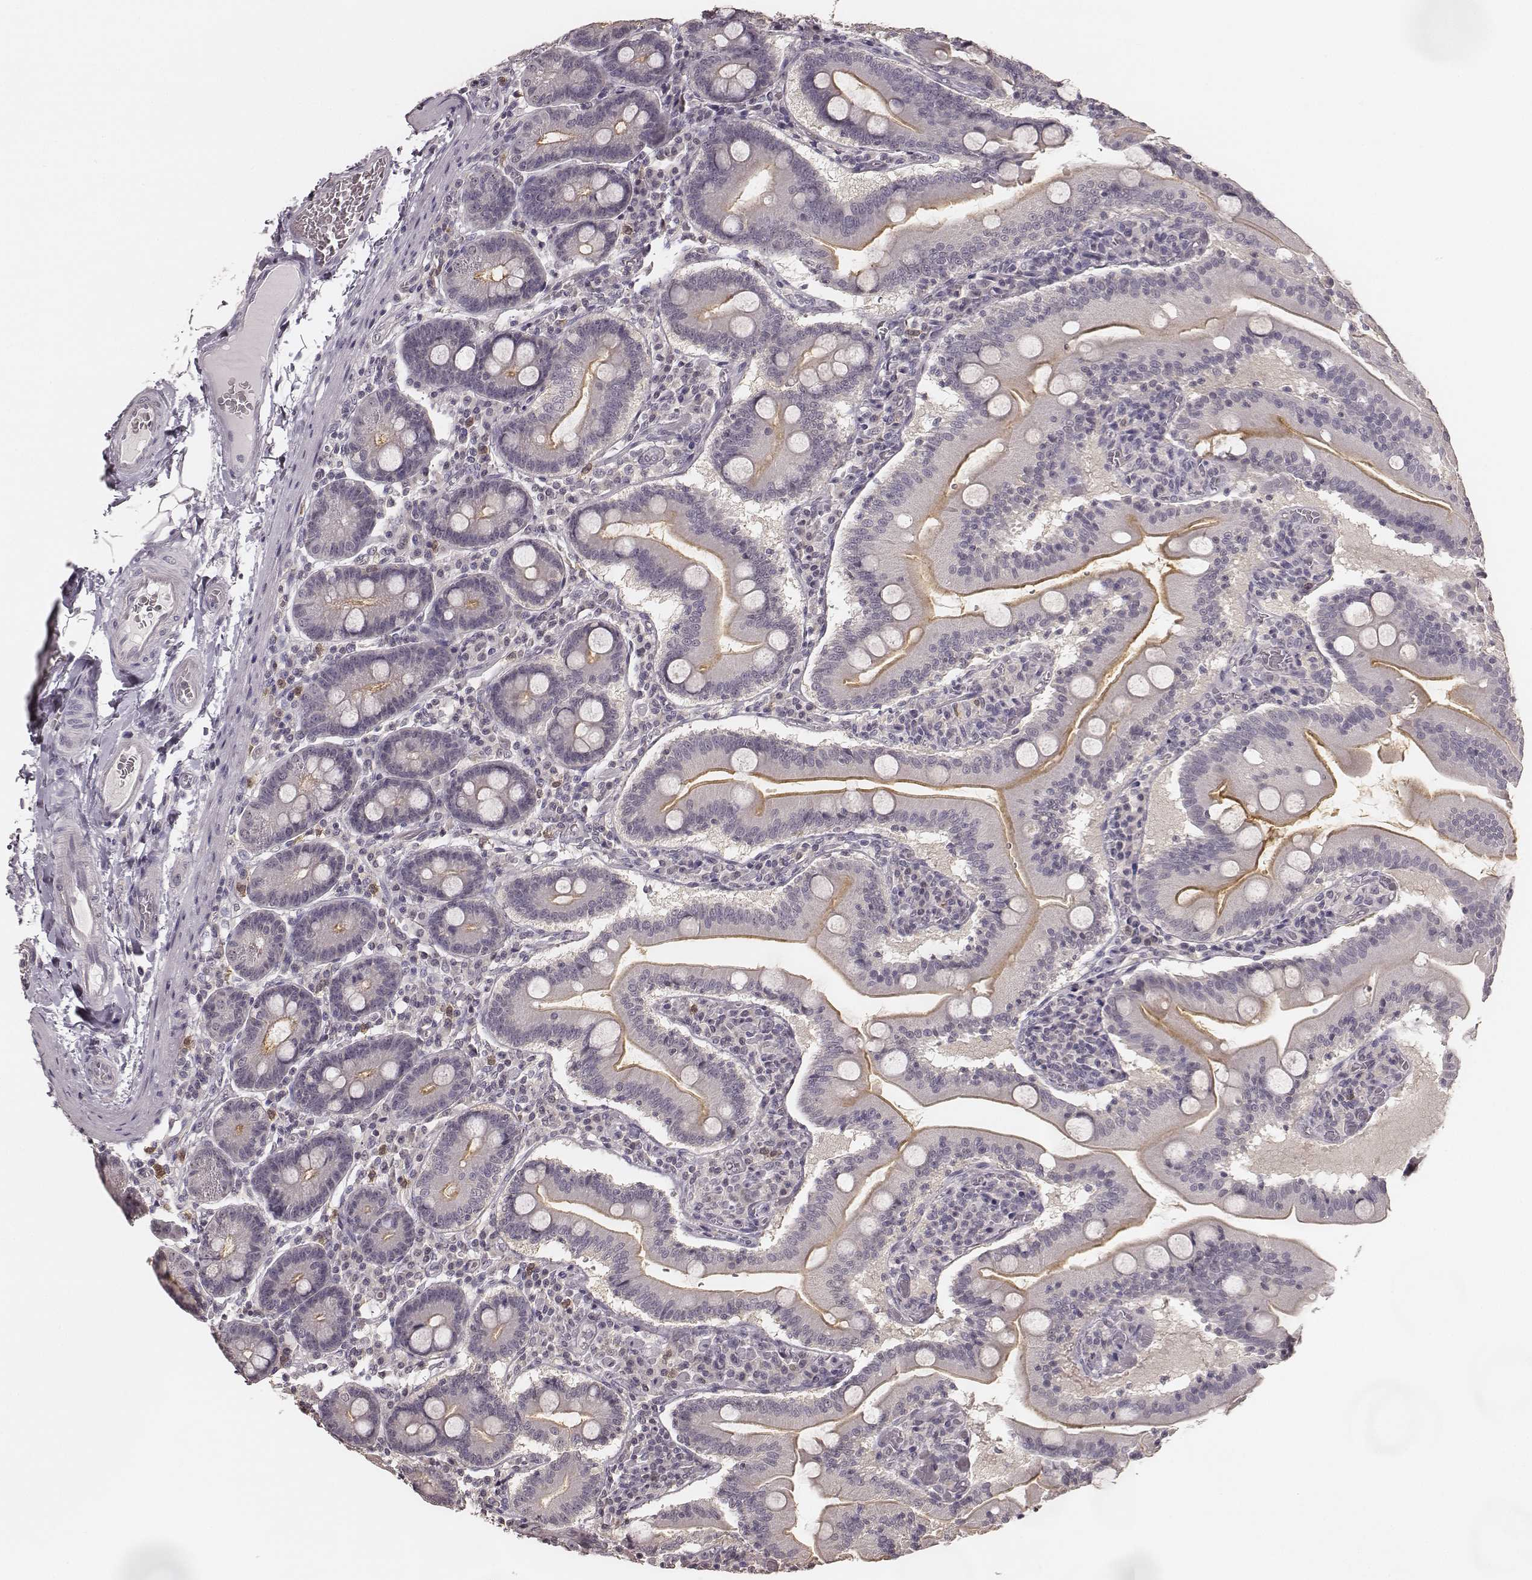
{"staining": {"intensity": "strong", "quantity": ">75%", "location": "cytoplasmic/membranous"}, "tissue": "small intestine", "cell_type": "Glandular cells", "image_type": "normal", "snomed": [{"axis": "morphology", "description": "Normal tissue, NOS"}, {"axis": "topography", "description": "Small intestine"}], "caption": "Glandular cells reveal strong cytoplasmic/membranous staining in about >75% of cells in unremarkable small intestine.", "gene": "LY6K", "patient": {"sex": "male", "age": 37}}